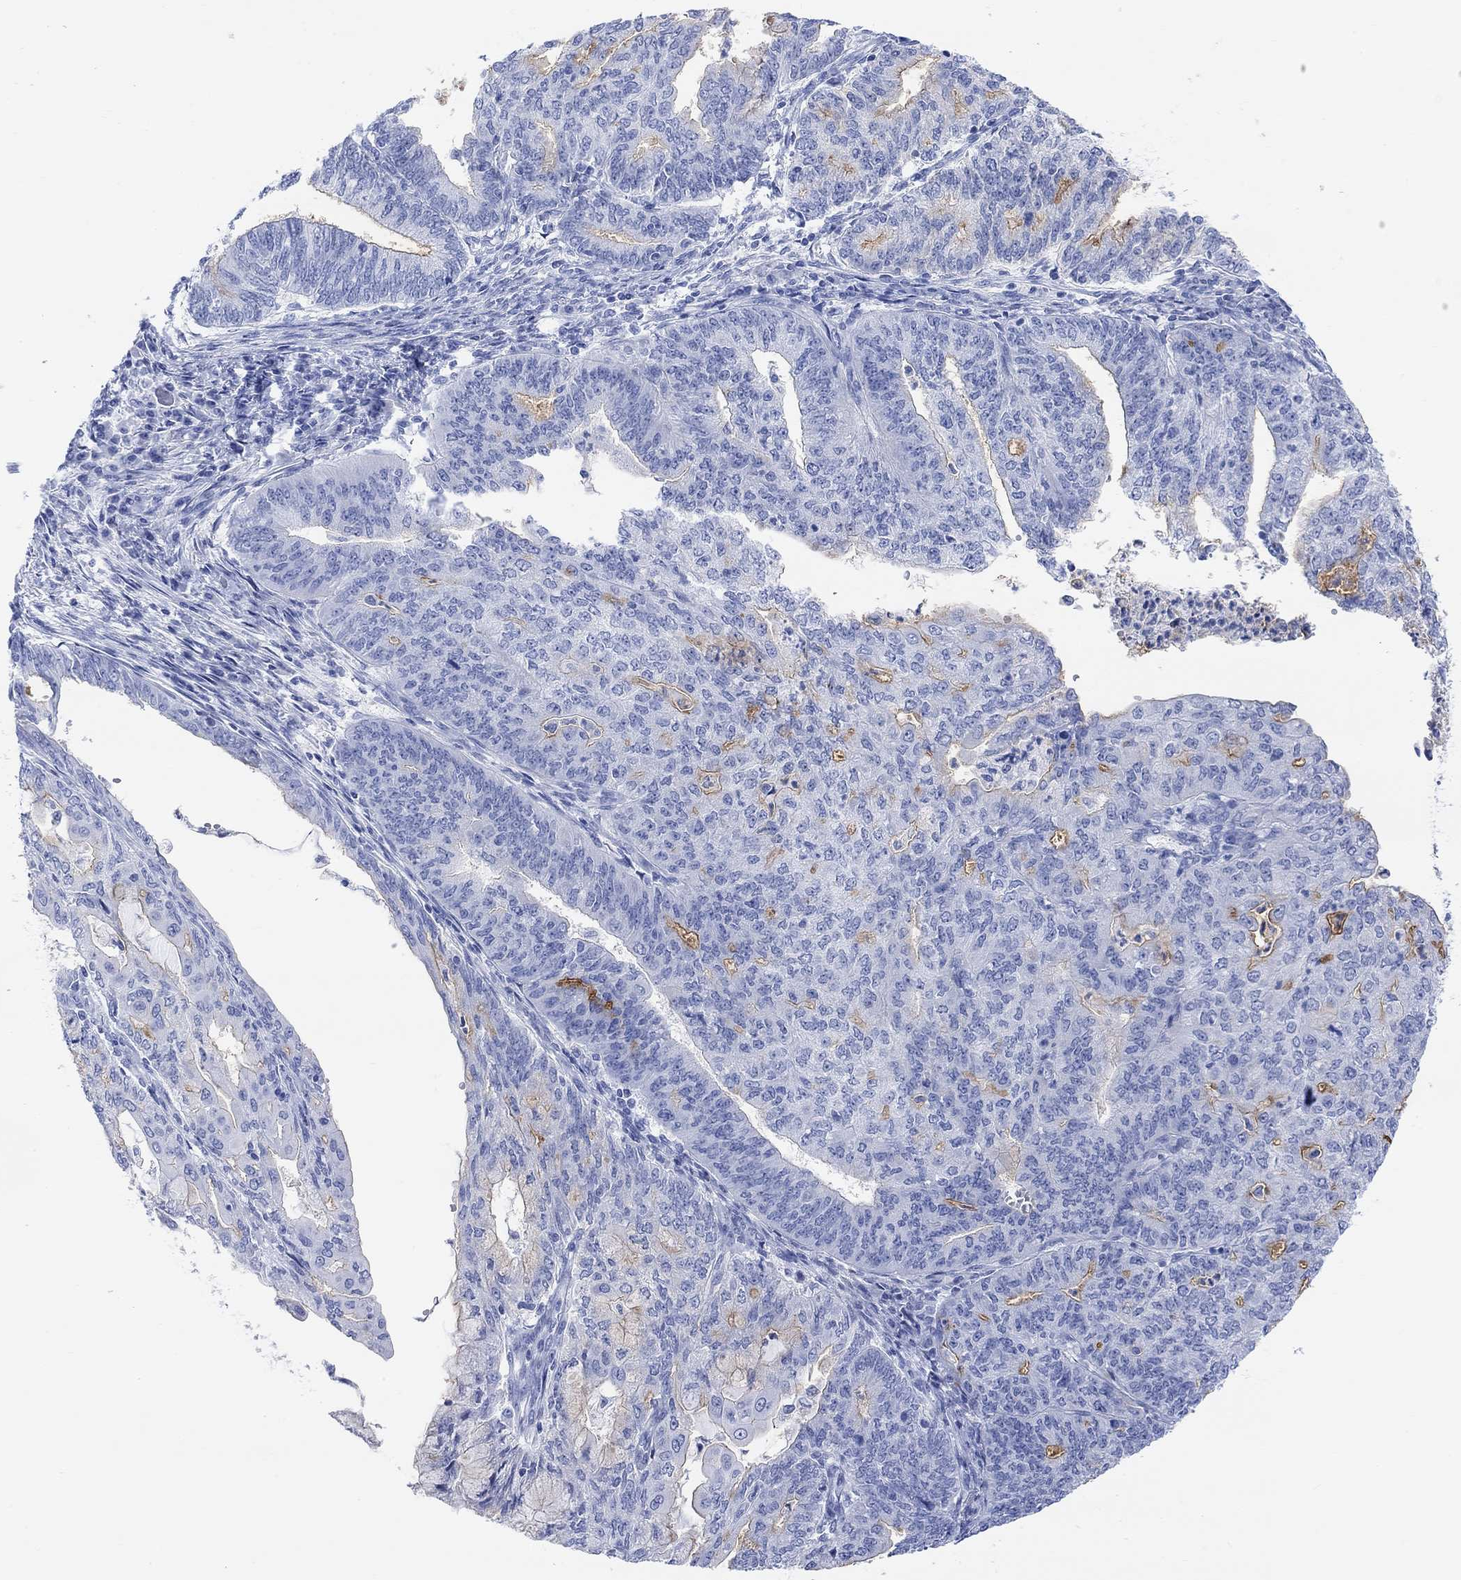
{"staining": {"intensity": "moderate", "quantity": "<25%", "location": "cytoplasmic/membranous"}, "tissue": "endometrial cancer", "cell_type": "Tumor cells", "image_type": "cancer", "snomed": [{"axis": "morphology", "description": "Adenocarcinoma, NOS"}, {"axis": "topography", "description": "Endometrium"}], "caption": "Immunohistochemical staining of adenocarcinoma (endometrial) demonstrates low levels of moderate cytoplasmic/membranous protein staining in about <25% of tumor cells. The protein of interest is stained brown, and the nuclei are stained in blue (DAB IHC with brightfield microscopy, high magnification).", "gene": "XIRP2", "patient": {"sex": "female", "age": 82}}